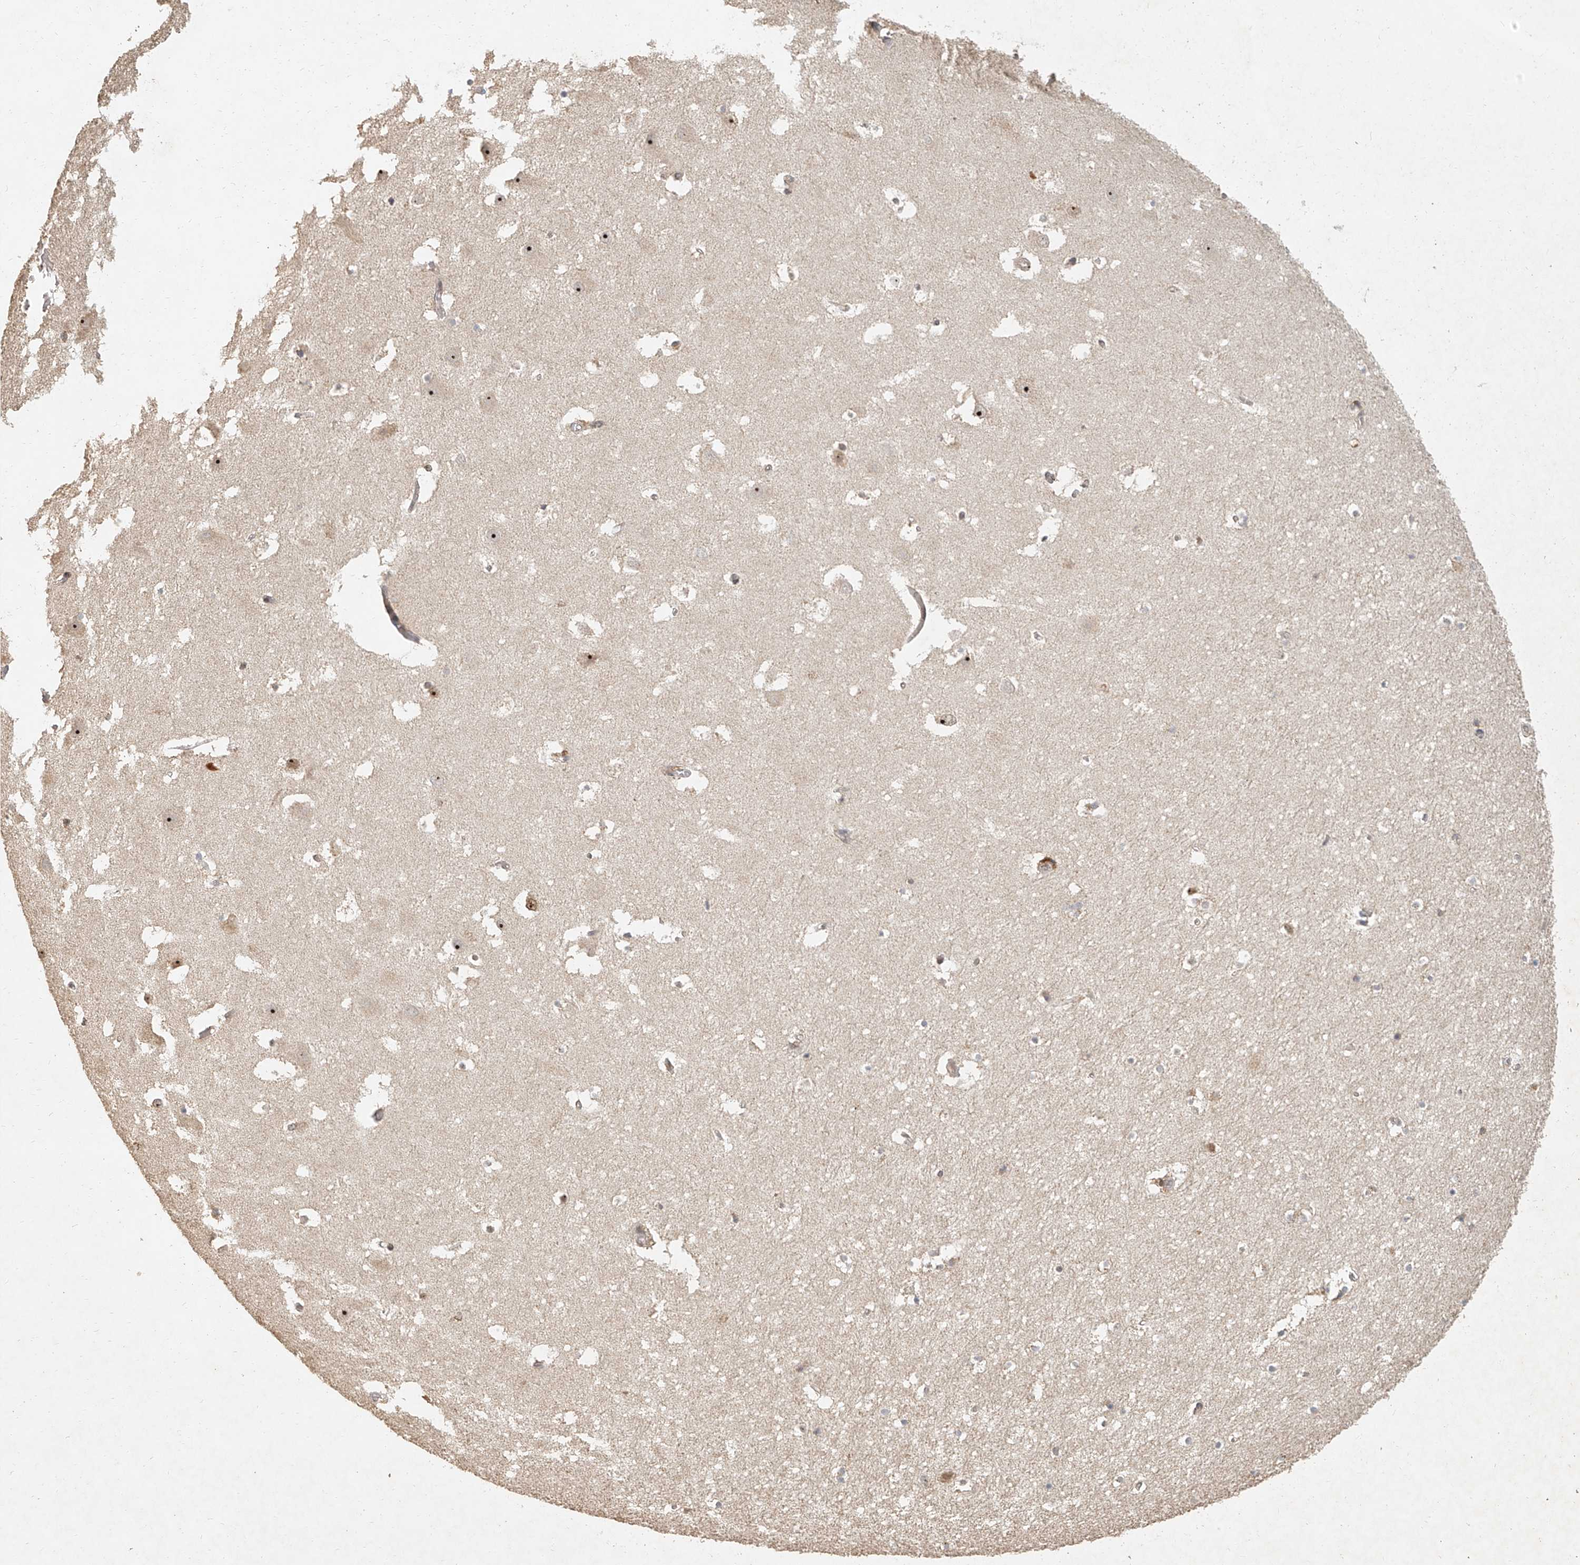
{"staining": {"intensity": "moderate", "quantity": "25%-75%", "location": "cytoplasmic/membranous,nuclear"}, "tissue": "hippocampus", "cell_type": "Glial cells", "image_type": "normal", "snomed": [{"axis": "morphology", "description": "Normal tissue, NOS"}, {"axis": "topography", "description": "Hippocampus"}], "caption": "Immunohistochemical staining of unremarkable hippocampus demonstrates moderate cytoplasmic/membranous,nuclear protein expression in approximately 25%-75% of glial cells. (DAB IHC with brightfield microscopy, high magnification).", "gene": "CXorf58", "patient": {"sex": "female", "age": 52}}